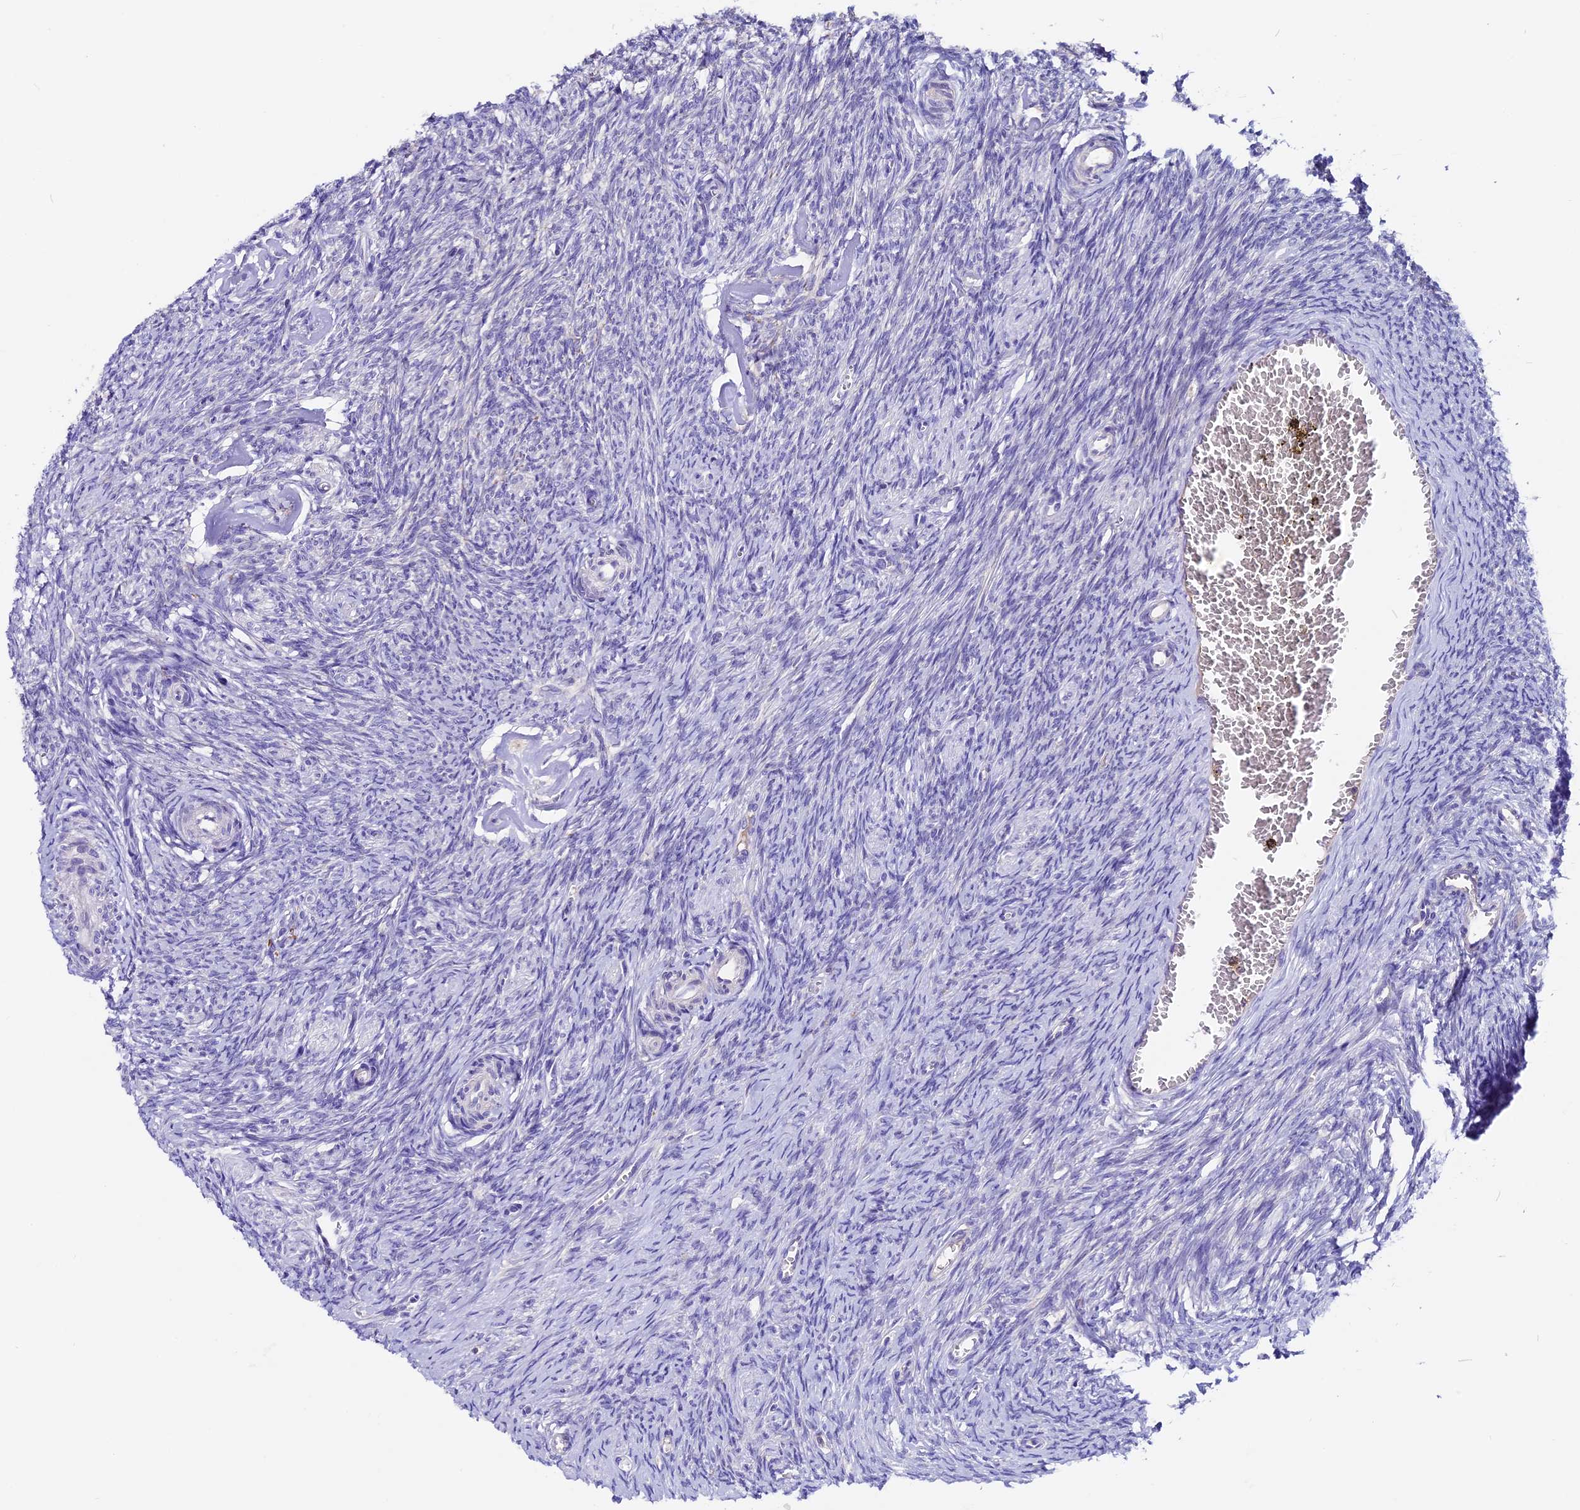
{"staining": {"intensity": "negative", "quantity": "none", "location": "none"}, "tissue": "ovary", "cell_type": "Ovarian stroma cells", "image_type": "normal", "snomed": [{"axis": "morphology", "description": "Normal tissue, NOS"}, {"axis": "topography", "description": "Ovary"}], "caption": "This histopathology image is of normal ovary stained with immunohistochemistry to label a protein in brown with the nuclei are counter-stained blue. There is no staining in ovarian stroma cells. (Brightfield microscopy of DAB (3,3'-diaminobenzidine) IHC at high magnification).", "gene": "CCBE1", "patient": {"sex": "female", "age": 44}}